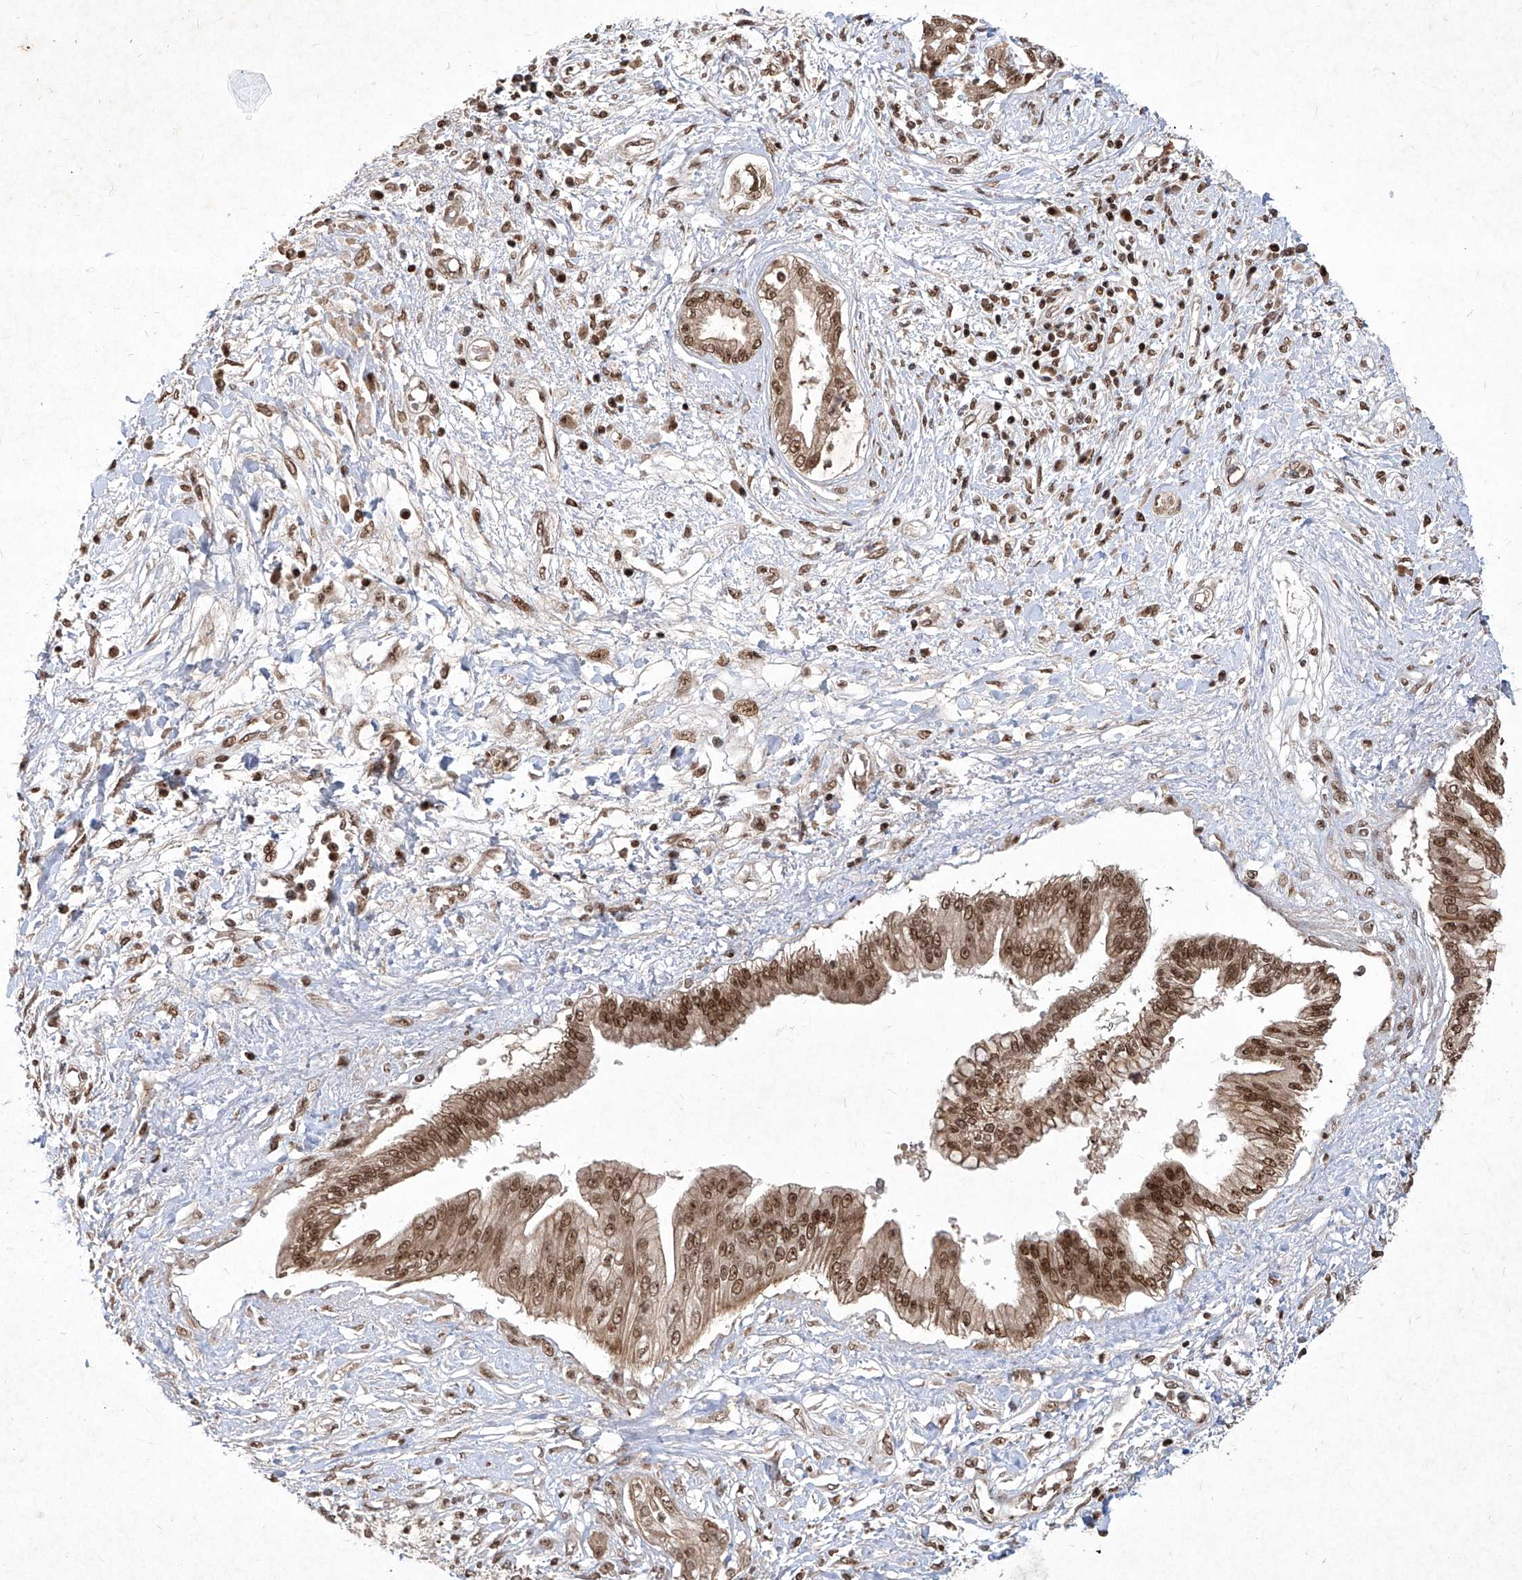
{"staining": {"intensity": "moderate", "quantity": ">75%", "location": "cytoplasmic/membranous,nuclear"}, "tissue": "pancreatic cancer", "cell_type": "Tumor cells", "image_type": "cancer", "snomed": [{"axis": "morphology", "description": "Adenocarcinoma, NOS"}, {"axis": "topography", "description": "Pancreas"}], "caption": "Immunohistochemistry (IHC) of human pancreatic cancer (adenocarcinoma) reveals medium levels of moderate cytoplasmic/membranous and nuclear expression in about >75% of tumor cells.", "gene": "IRF2", "patient": {"sex": "female", "age": 56}}